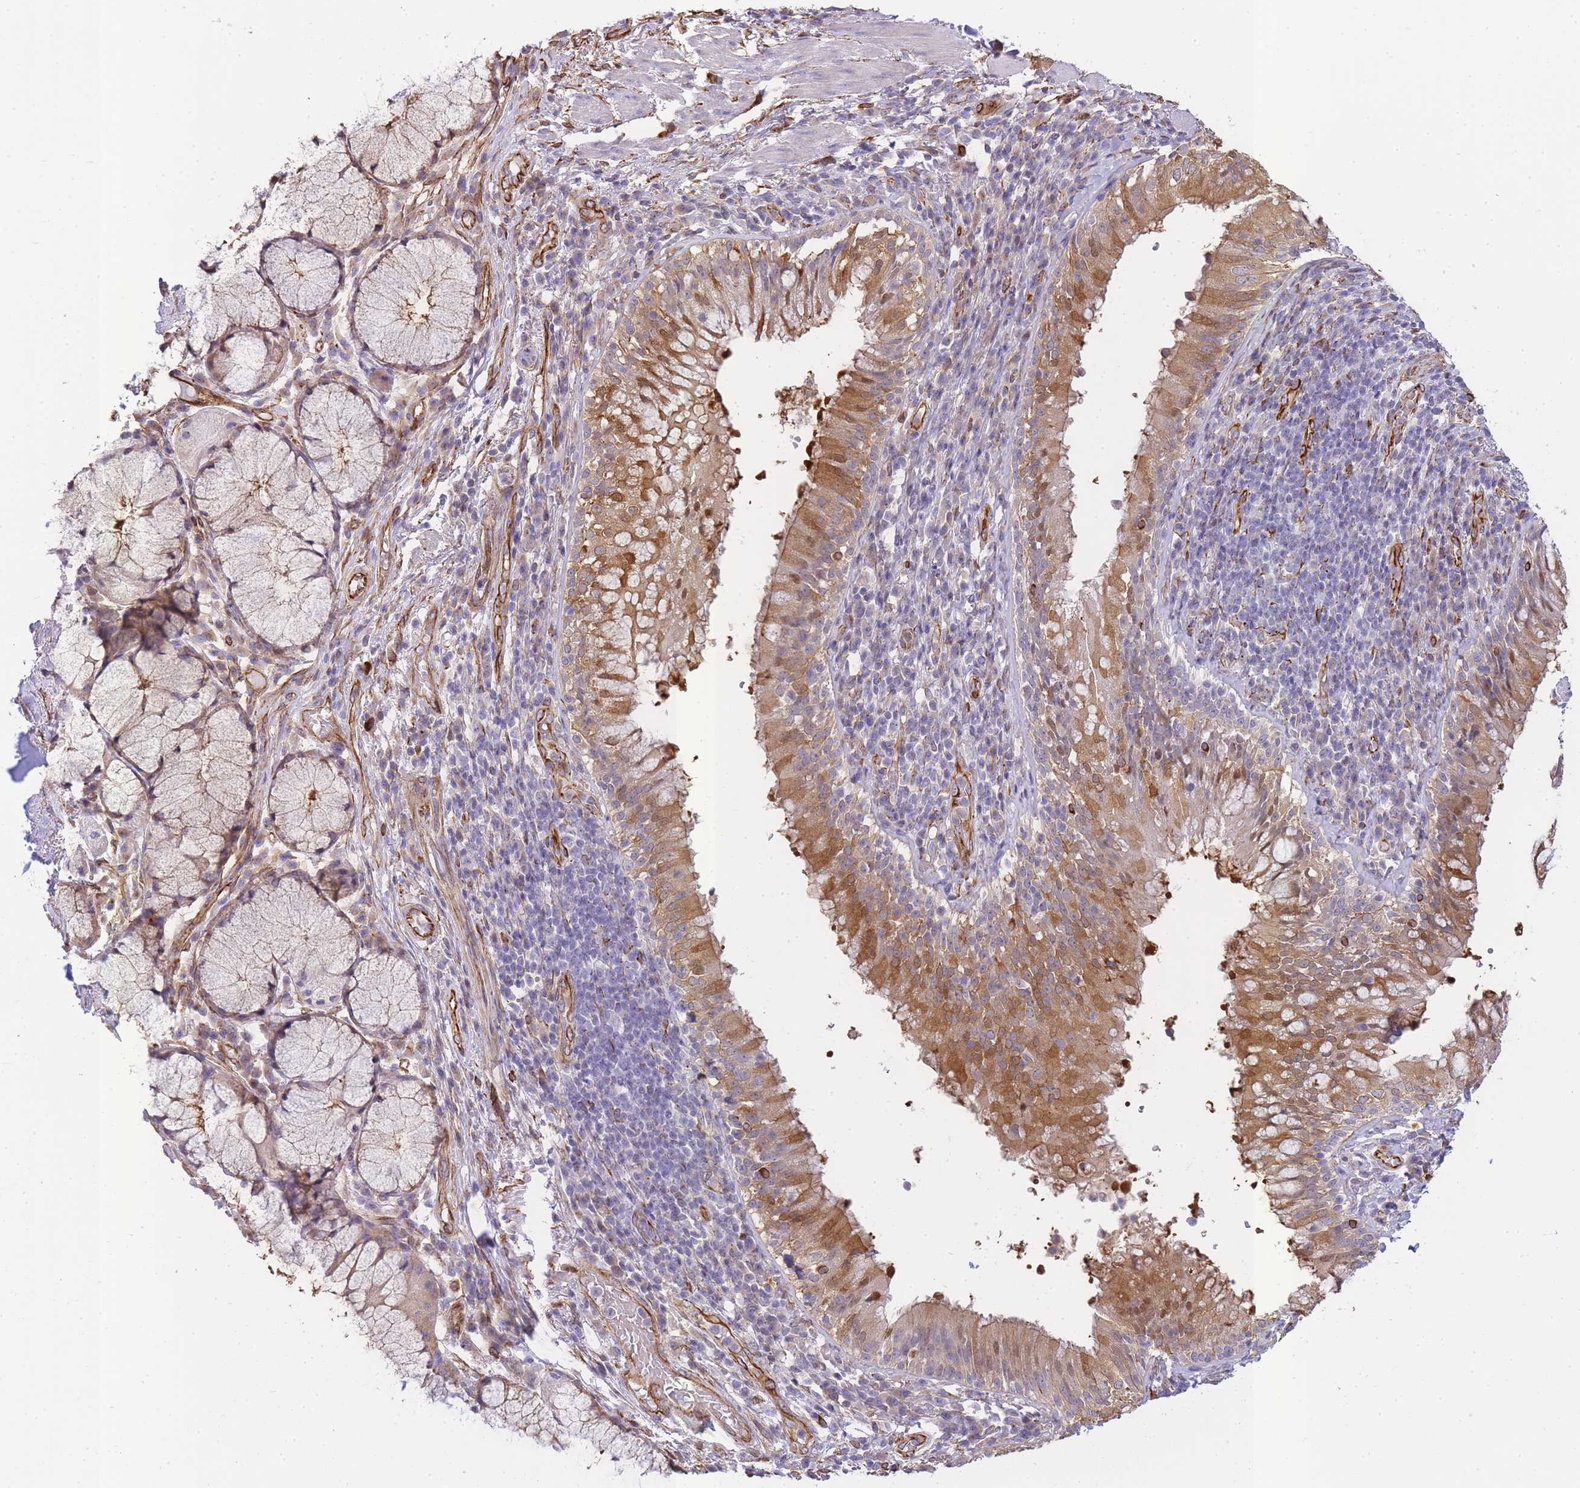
{"staining": {"intensity": "moderate", "quantity": ">75%", "location": "cytoplasmic/membranous"}, "tissue": "adipose tissue", "cell_type": "Adipocytes", "image_type": "normal", "snomed": [{"axis": "morphology", "description": "Normal tissue, NOS"}, {"axis": "topography", "description": "Cartilage tissue"}, {"axis": "topography", "description": "Bronchus"}], "caption": "DAB immunohistochemical staining of unremarkable adipose tissue reveals moderate cytoplasmic/membranous protein expression in approximately >75% of adipocytes.", "gene": "ECPAS", "patient": {"sex": "male", "age": 56}}